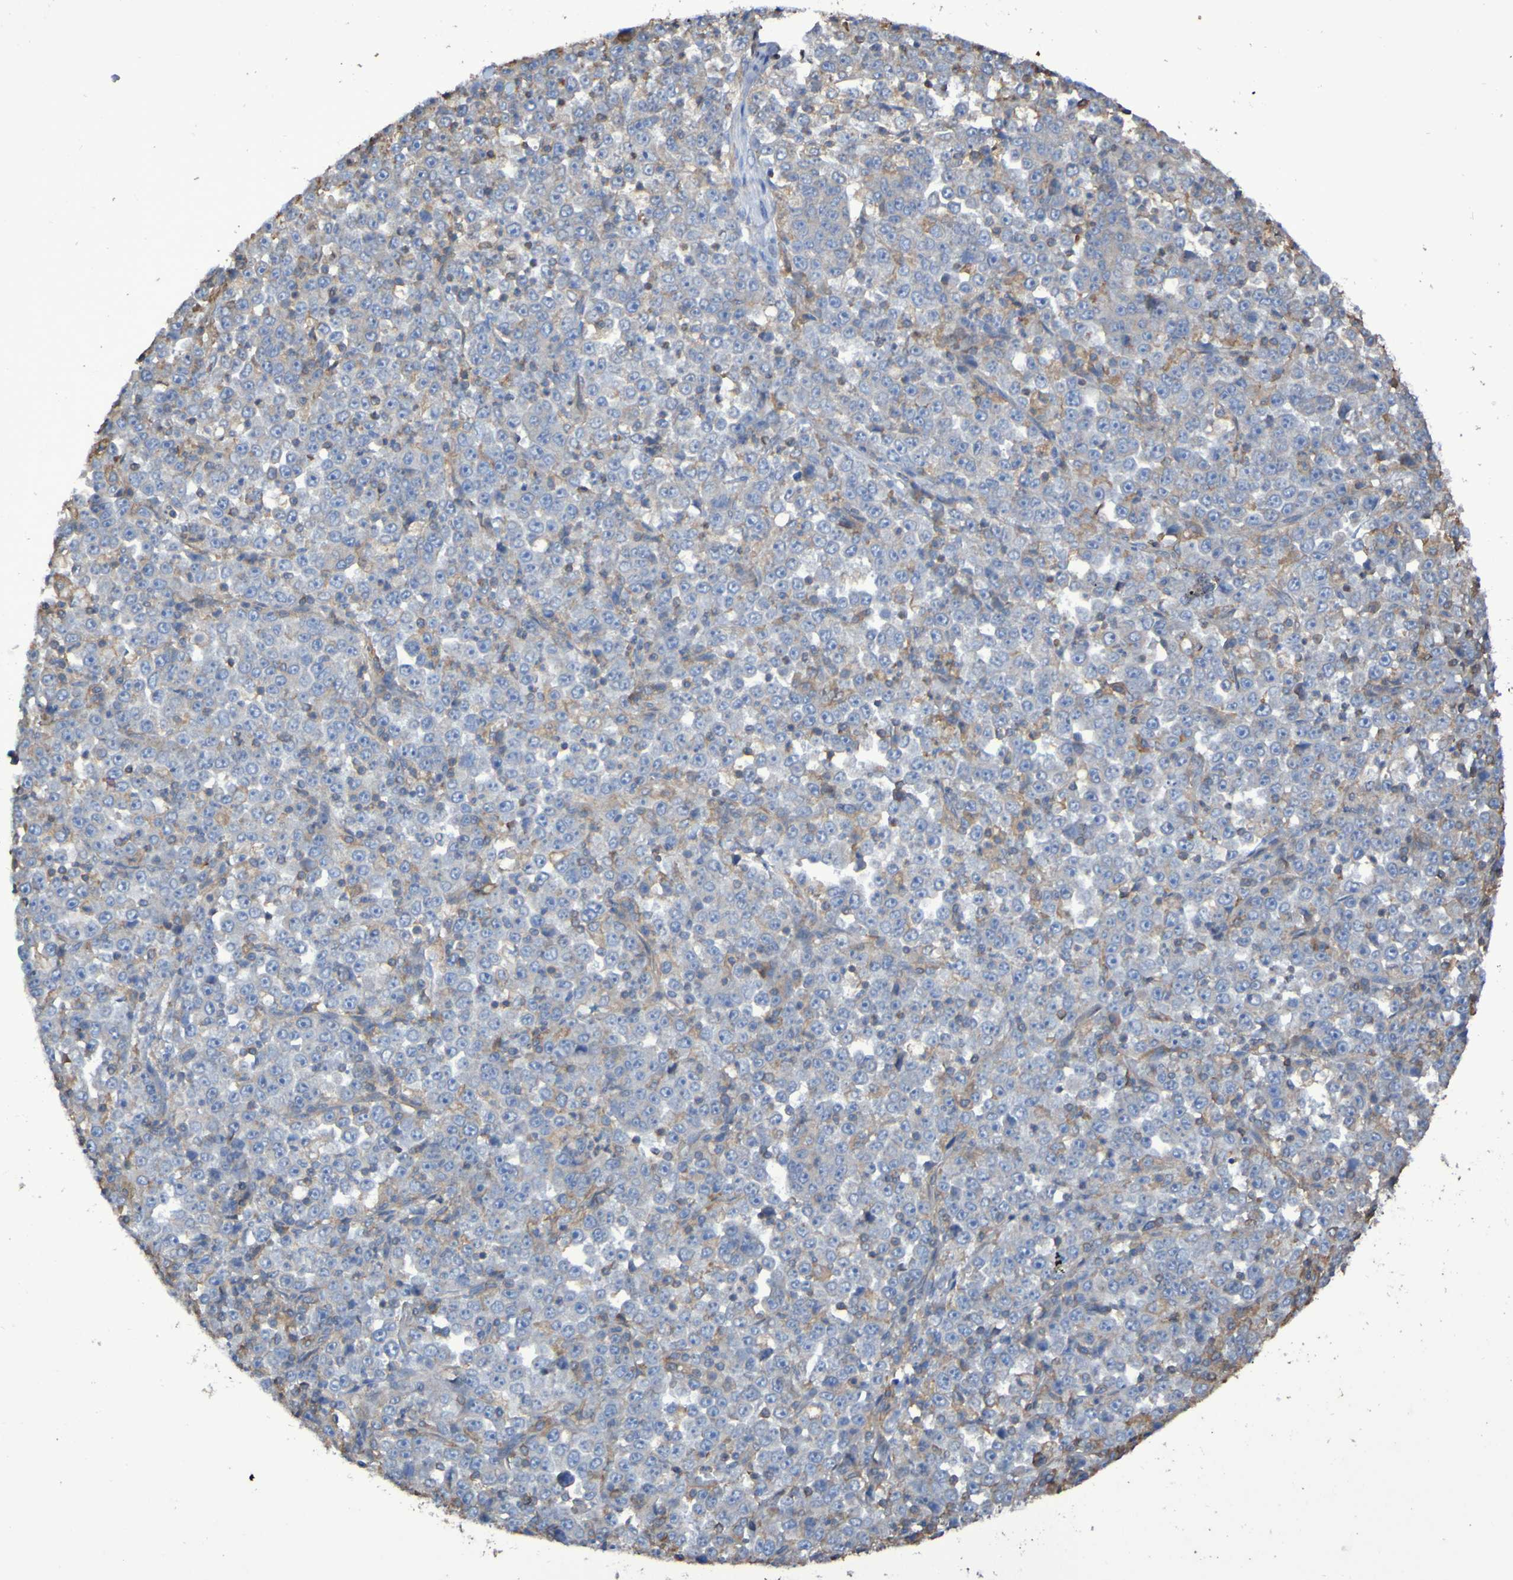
{"staining": {"intensity": "weak", "quantity": "<25%", "location": "cytoplasmic/membranous"}, "tissue": "stomach cancer", "cell_type": "Tumor cells", "image_type": "cancer", "snomed": [{"axis": "morphology", "description": "Normal tissue, NOS"}, {"axis": "morphology", "description": "Adenocarcinoma, NOS"}, {"axis": "topography", "description": "Stomach, upper"}, {"axis": "topography", "description": "Stomach"}], "caption": "The micrograph reveals no staining of tumor cells in stomach adenocarcinoma. Brightfield microscopy of IHC stained with DAB (3,3'-diaminobenzidine) (brown) and hematoxylin (blue), captured at high magnification.", "gene": "SYNJ1", "patient": {"sex": "male", "age": 59}}